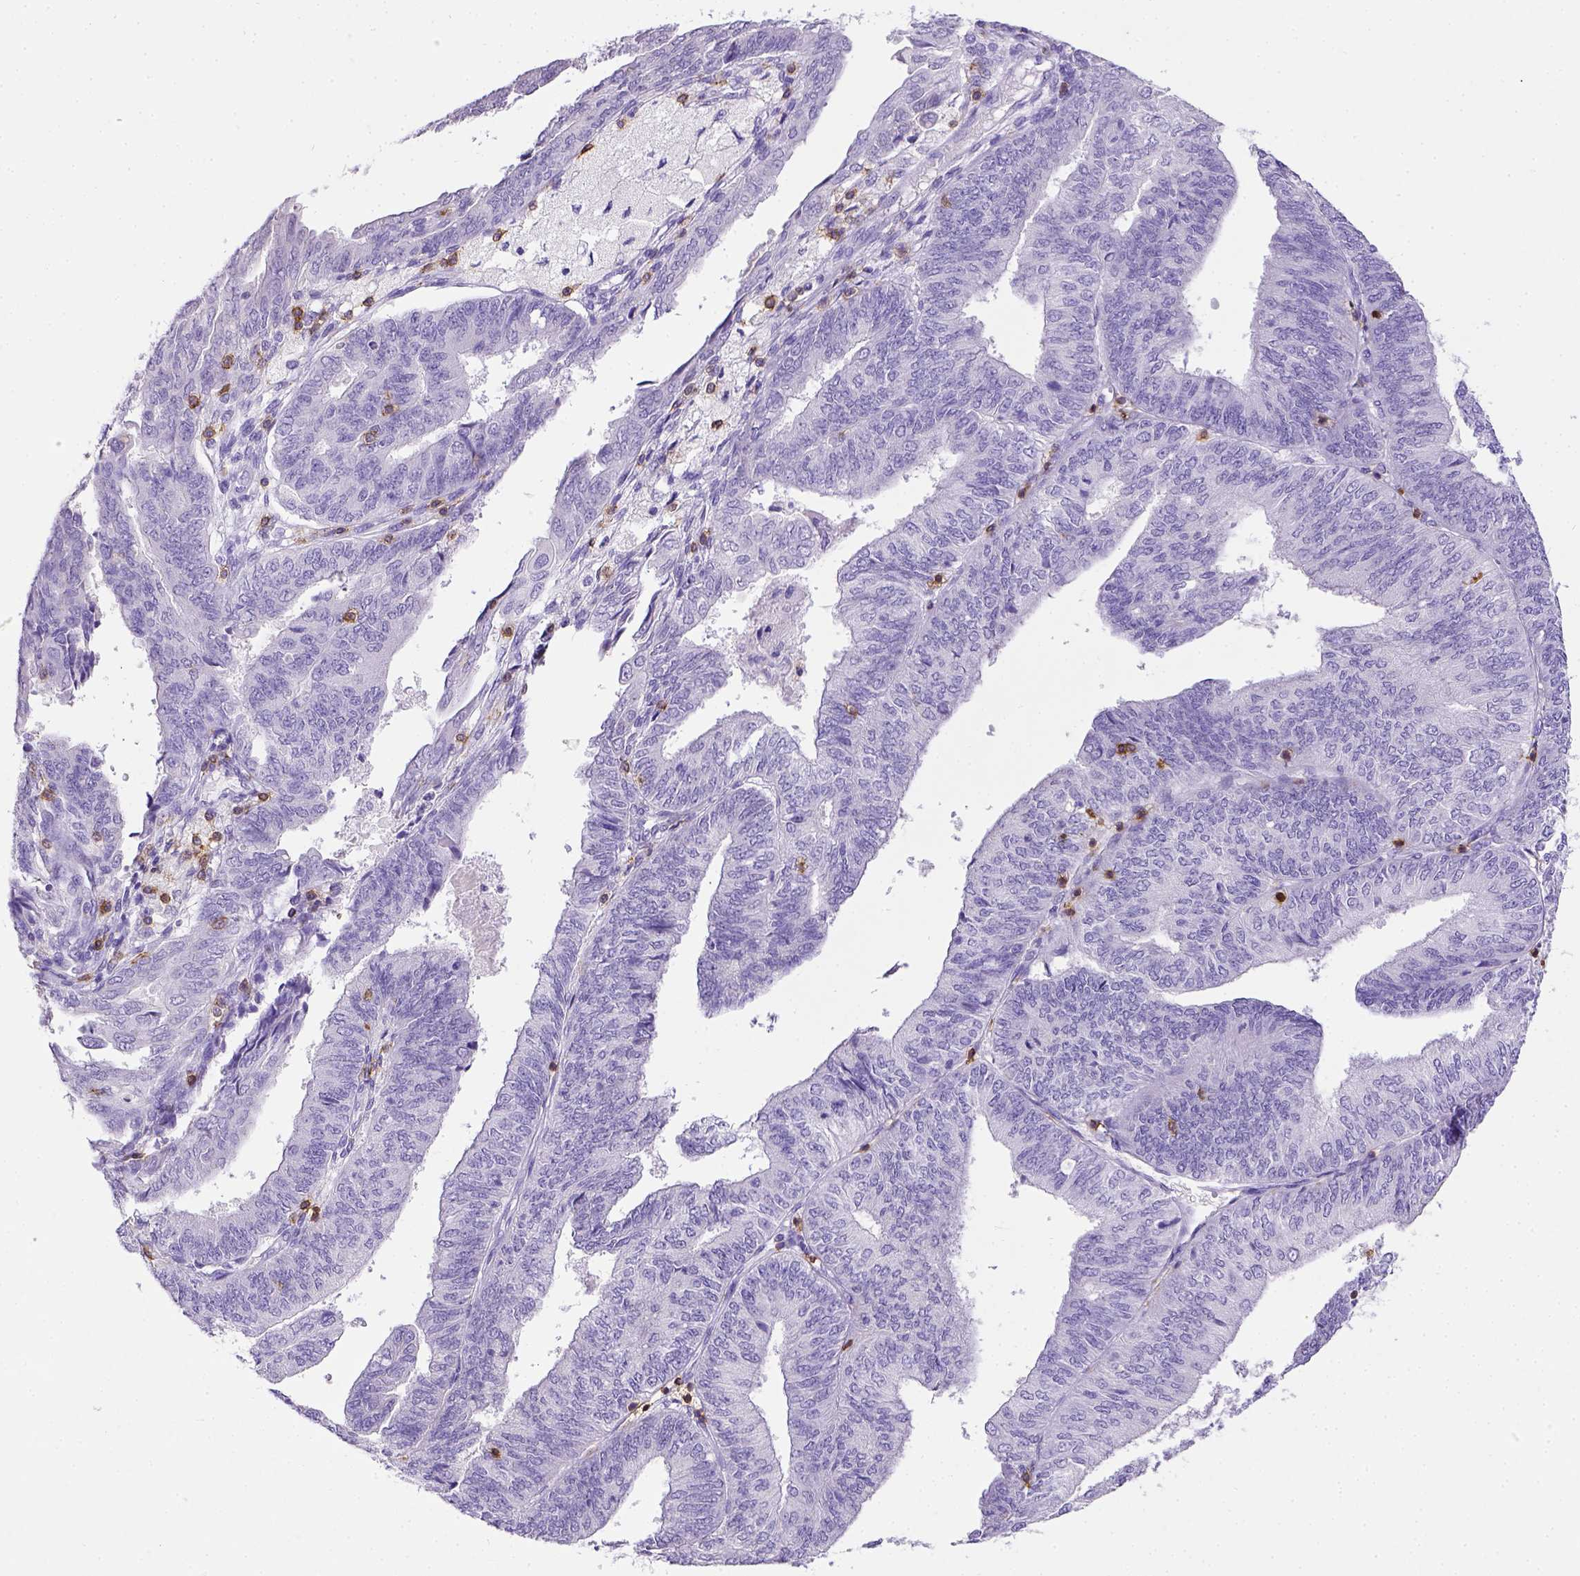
{"staining": {"intensity": "negative", "quantity": "none", "location": "none"}, "tissue": "endometrial cancer", "cell_type": "Tumor cells", "image_type": "cancer", "snomed": [{"axis": "morphology", "description": "Adenocarcinoma, NOS"}, {"axis": "topography", "description": "Endometrium"}], "caption": "Image shows no protein staining in tumor cells of endometrial cancer (adenocarcinoma) tissue.", "gene": "CD3E", "patient": {"sex": "female", "age": 58}}